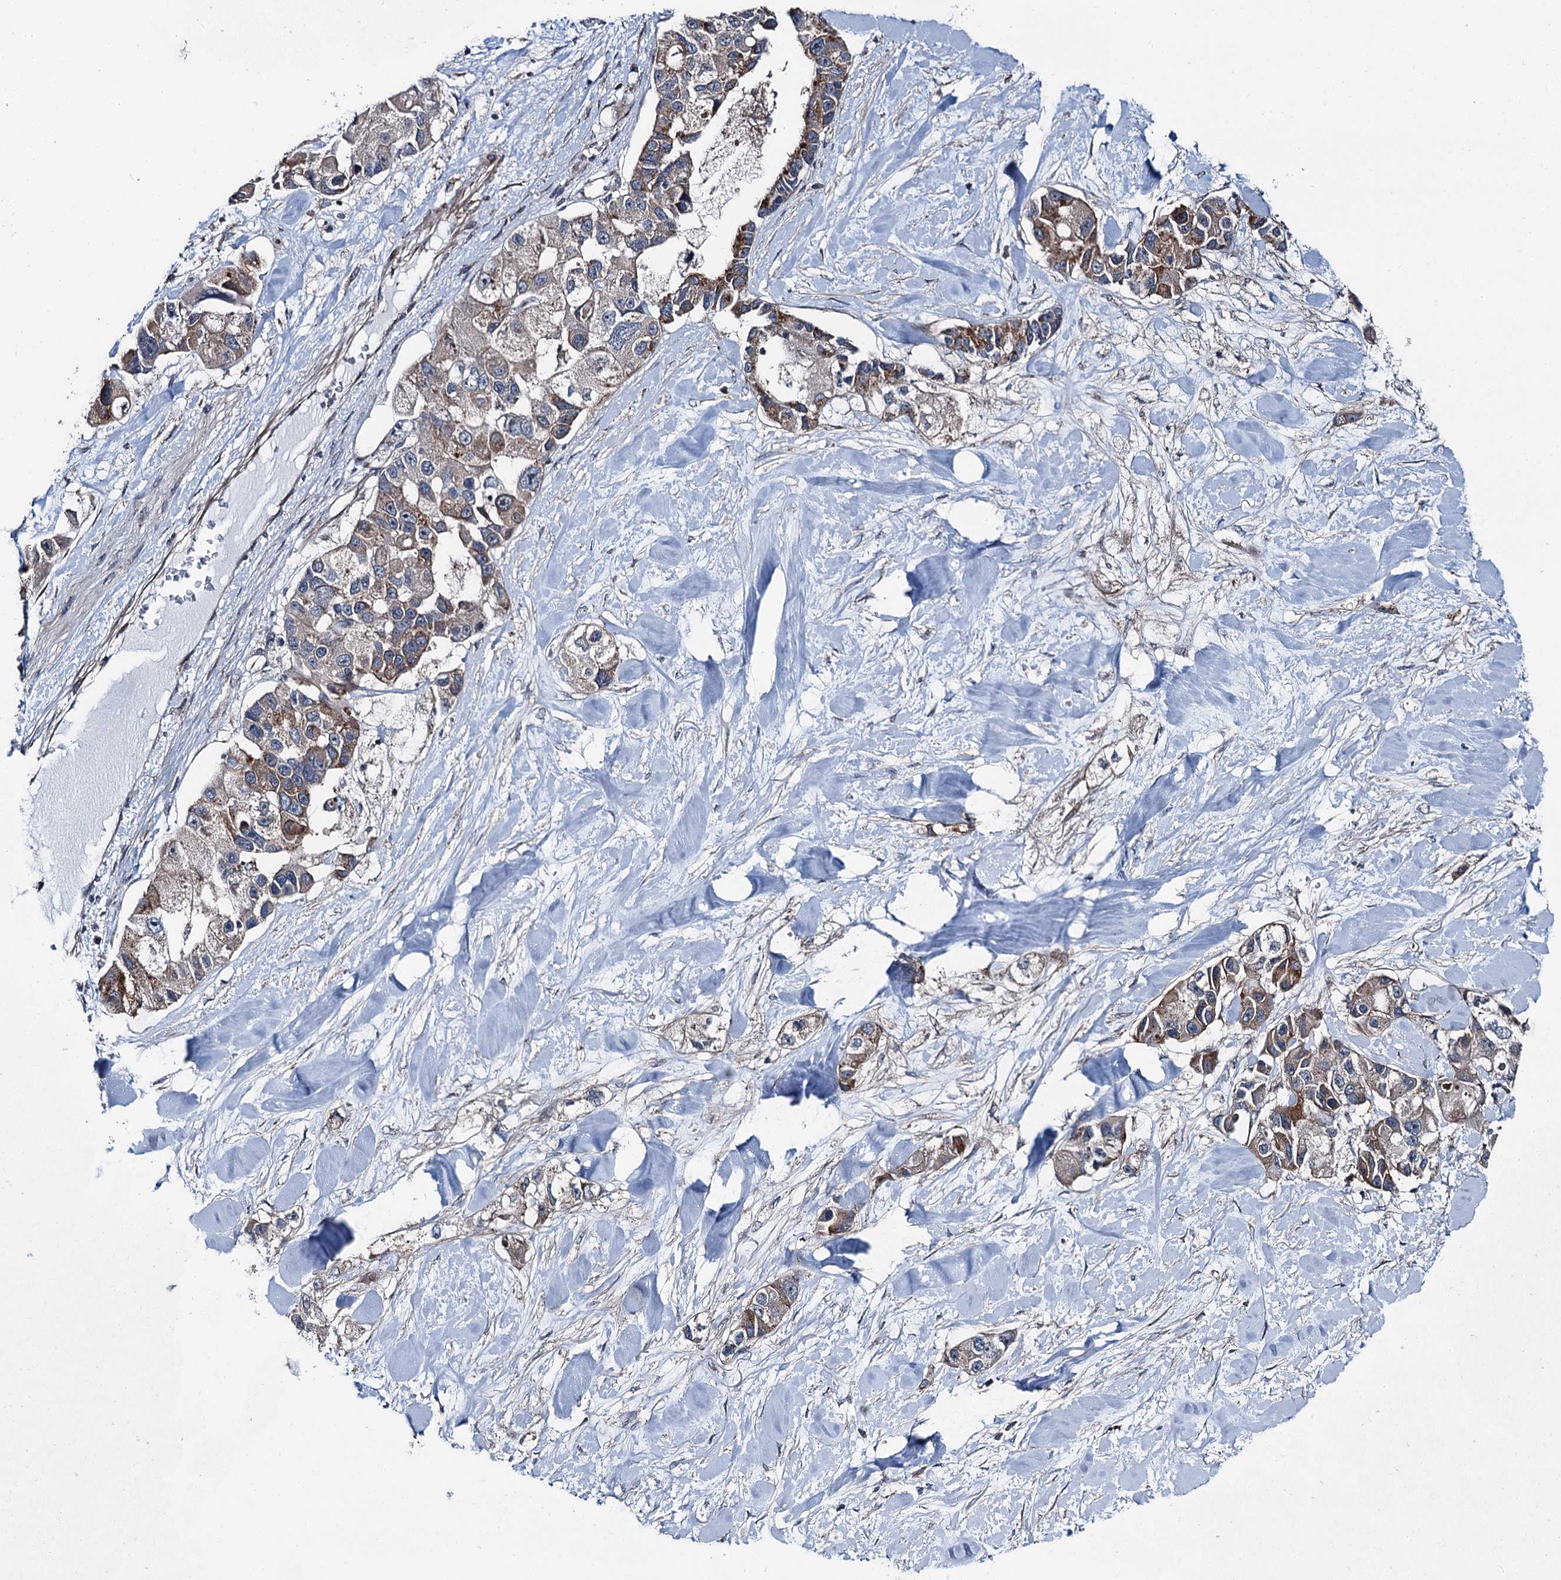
{"staining": {"intensity": "moderate", "quantity": "<25%", "location": "cytoplasmic/membranous"}, "tissue": "lung cancer", "cell_type": "Tumor cells", "image_type": "cancer", "snomed": [{"axis": "morphology", "description": "Adenocarcinoma, NOS"}, {"axis": "topography", "description": "Lung"}], "caption": "Human lung adenocarcinoma stained for a protein (brown) displays moderate cytoplasmic/membranous positive staining in about <25% of tumor cells.", "gene": "POLR1D", "patient": {"sex": "female", "age": 54}}